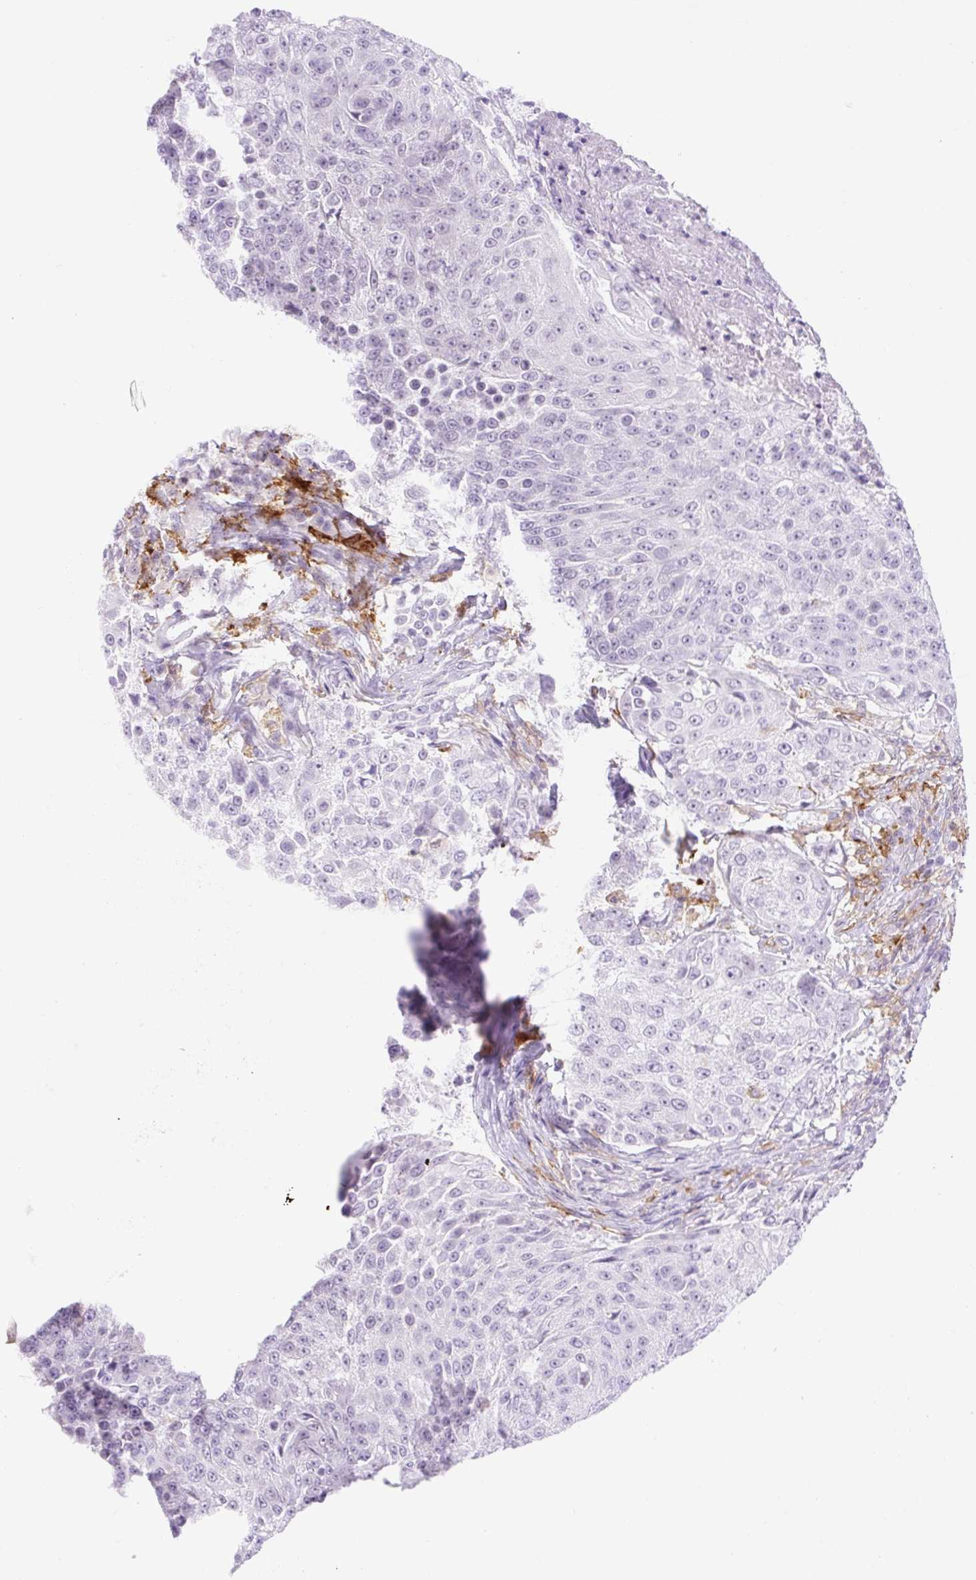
{"staining": {"intensity": "negative", "quantity": "none", "location": "none"}, "tissue": "urothelial cancer", "cell_type": "Tumor cells", "image_type": "cancer", "snomed": [{"axis": "morphology", "description": "Urothelial carcinoma, High grade"}, {"axis": "topography", "description": "Urinary bladder"}], "caption": "Immunohistochemistry photomicrograph of urothelial cancer stained for a protein (brown), which reveals no staining in tumor cells. (Immunohistochemistry (ihc), brightfield microscopy, high magnification).", "gene": "SIGLEC1", "patient": {"sex": "female", "age": 63}}